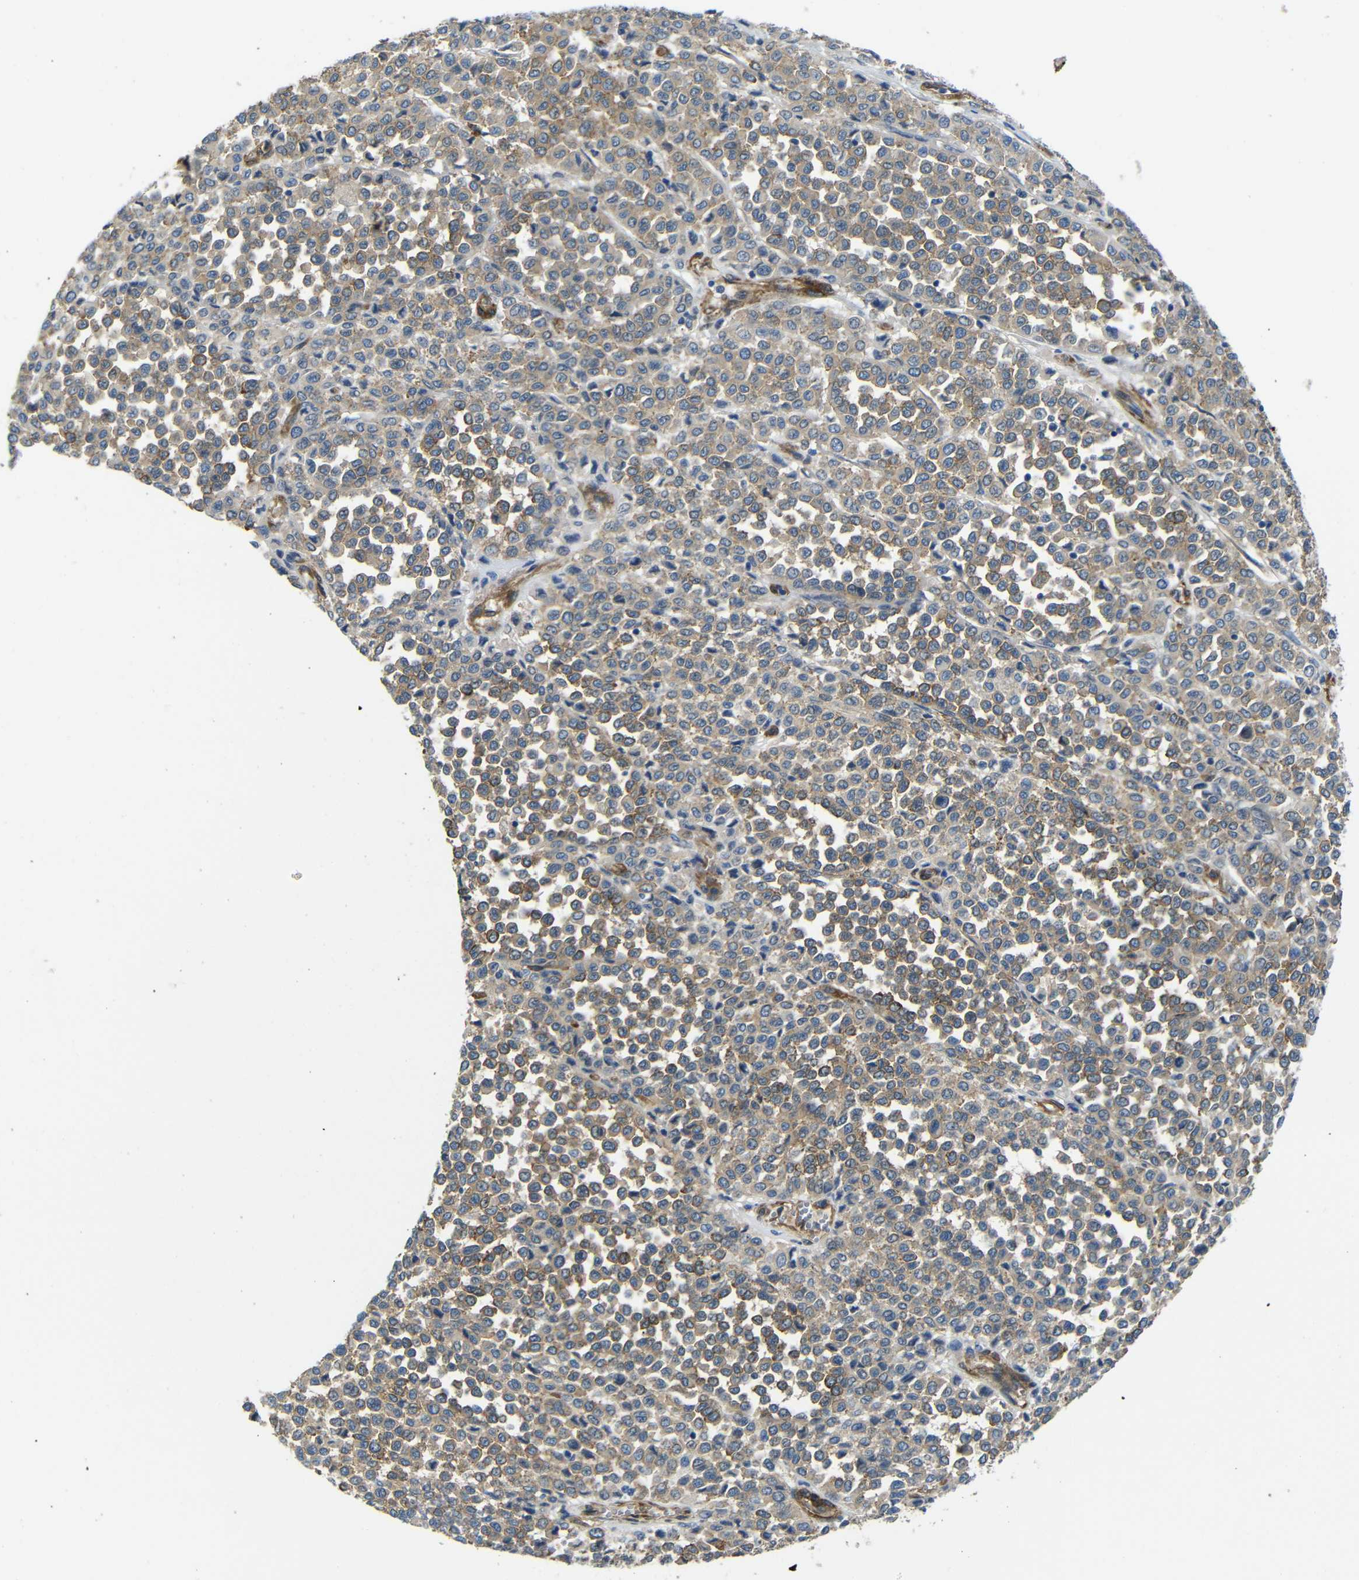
{"staining": {"intensity": "moderate", "quantity": ">75%", "location": "cytoplasmic/membranous"}, "tissue": "melanoma", "cell_type": "Tumor cells", "image_type": "cancer", "snomed": [{"axis": "morphology", "description": "Malignant melanoma, Metastatic site"}, {"axis": "topography", "description": "Pancreas"}], "caption": "Melanoma stained for a protein (brown) exhibits moderate cytoplasmic/membranous positive staining in about >75% of tumor cells.", "gene": "MYO1B", "patient": {"sex": "female", "age": 30}}